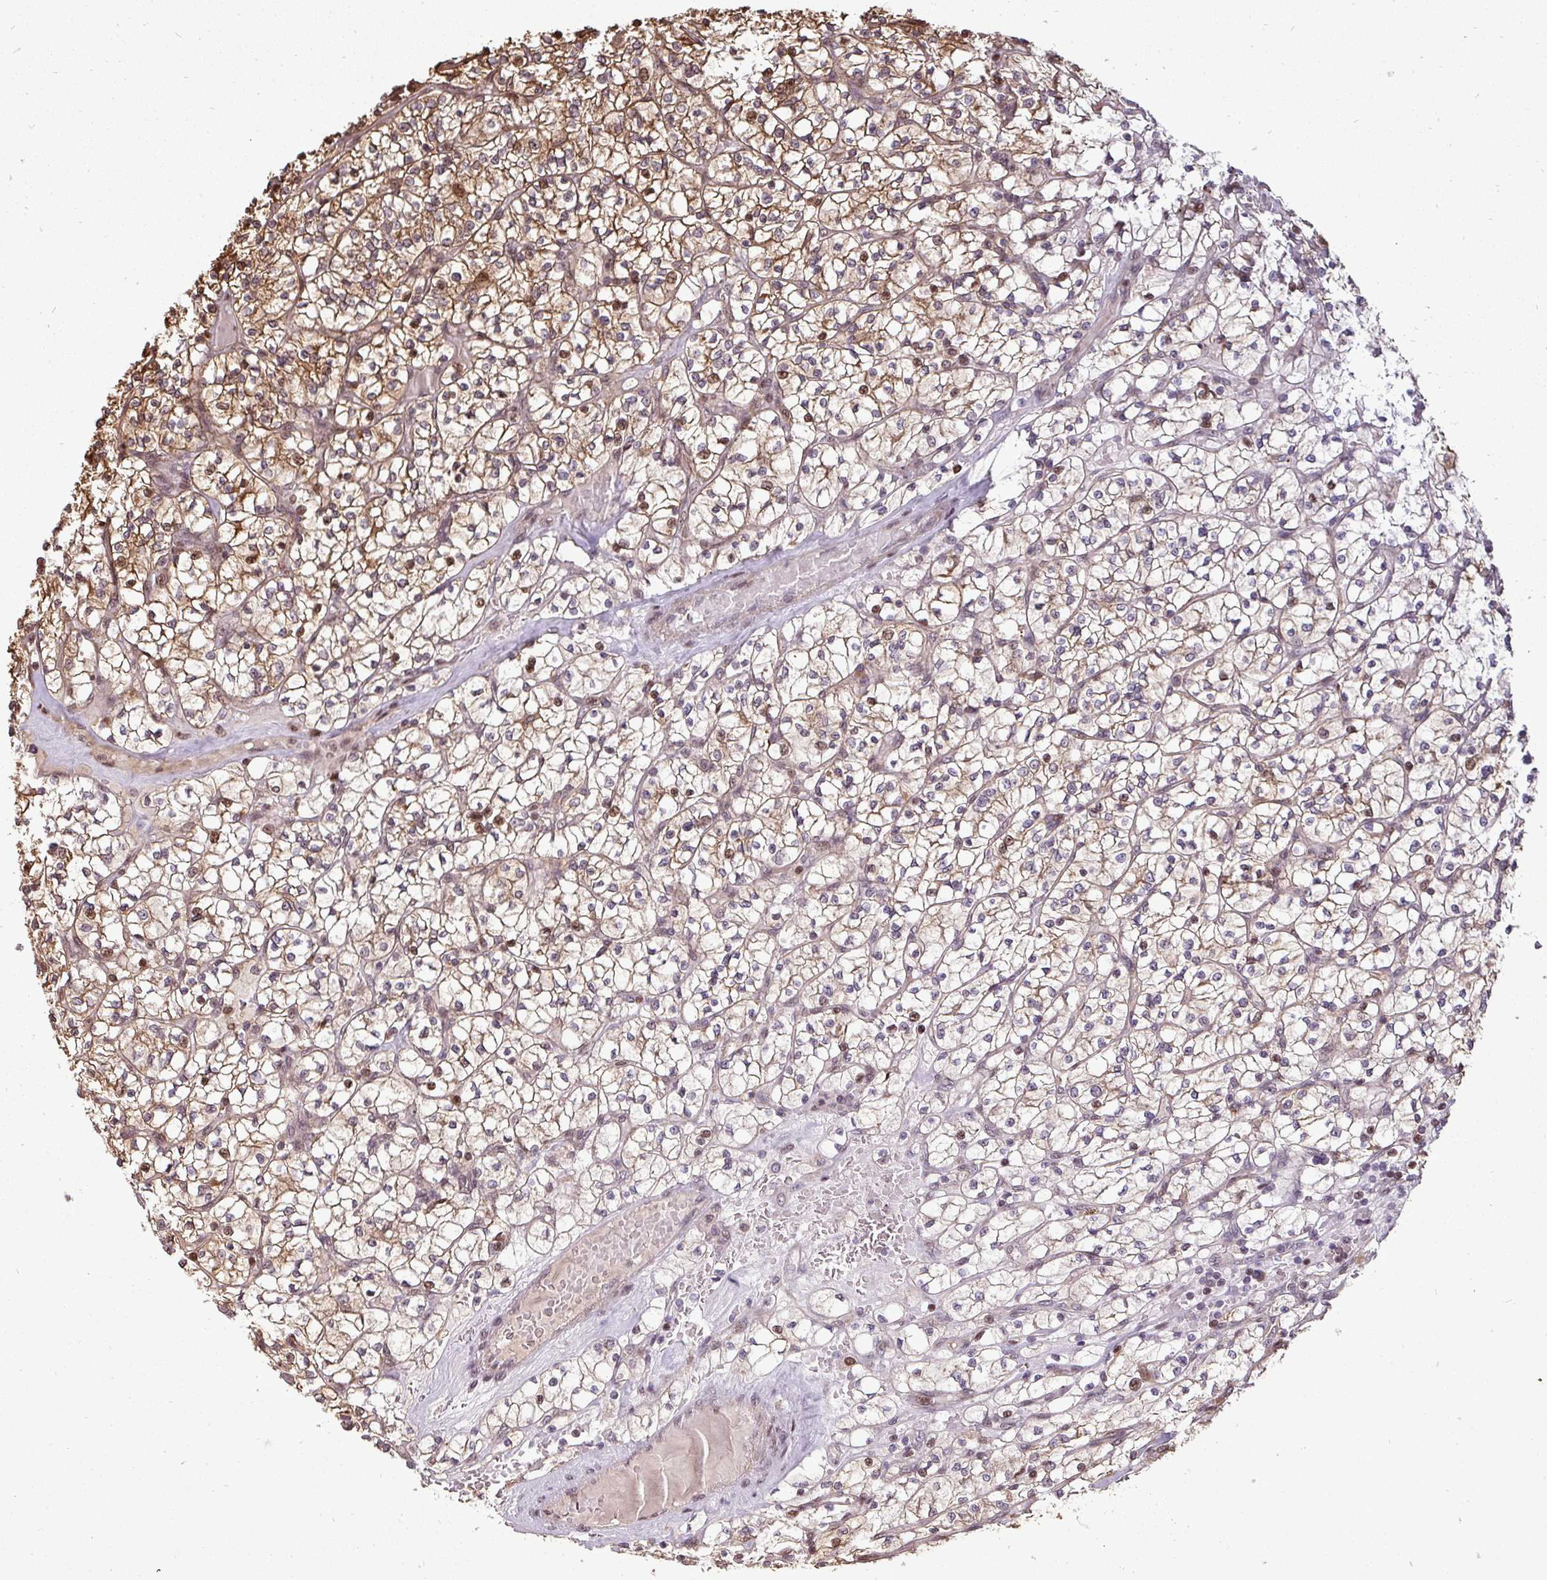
{"staining": {"intensity": "moderate", "quantity": "<25%", "location": "cytoplasmic/membranous,nuclear"}, "tissue": "renal cancer", "cell_type": "Tumor cells", "image_type": "cancer", "snomed": [{"axis": "morphology", "description": "Adenocarcinoma, NOS"}, {"axis": "topography", "description": "Kidney"}], "caption": "DAB (3,3'-diaminobenzidine) immunohistochemical staining of renal adenocarcinoma reveals moderate cytoplasmic/membranous and nuclear protein positivity in about <25% of tumor cells. (Stains: DAB in brown, nuclei in blue, Microscopy: brightfield microscopy at high magnification).", "gene": "PATZ1", "patient": {"sex": "female", "age": 64}}